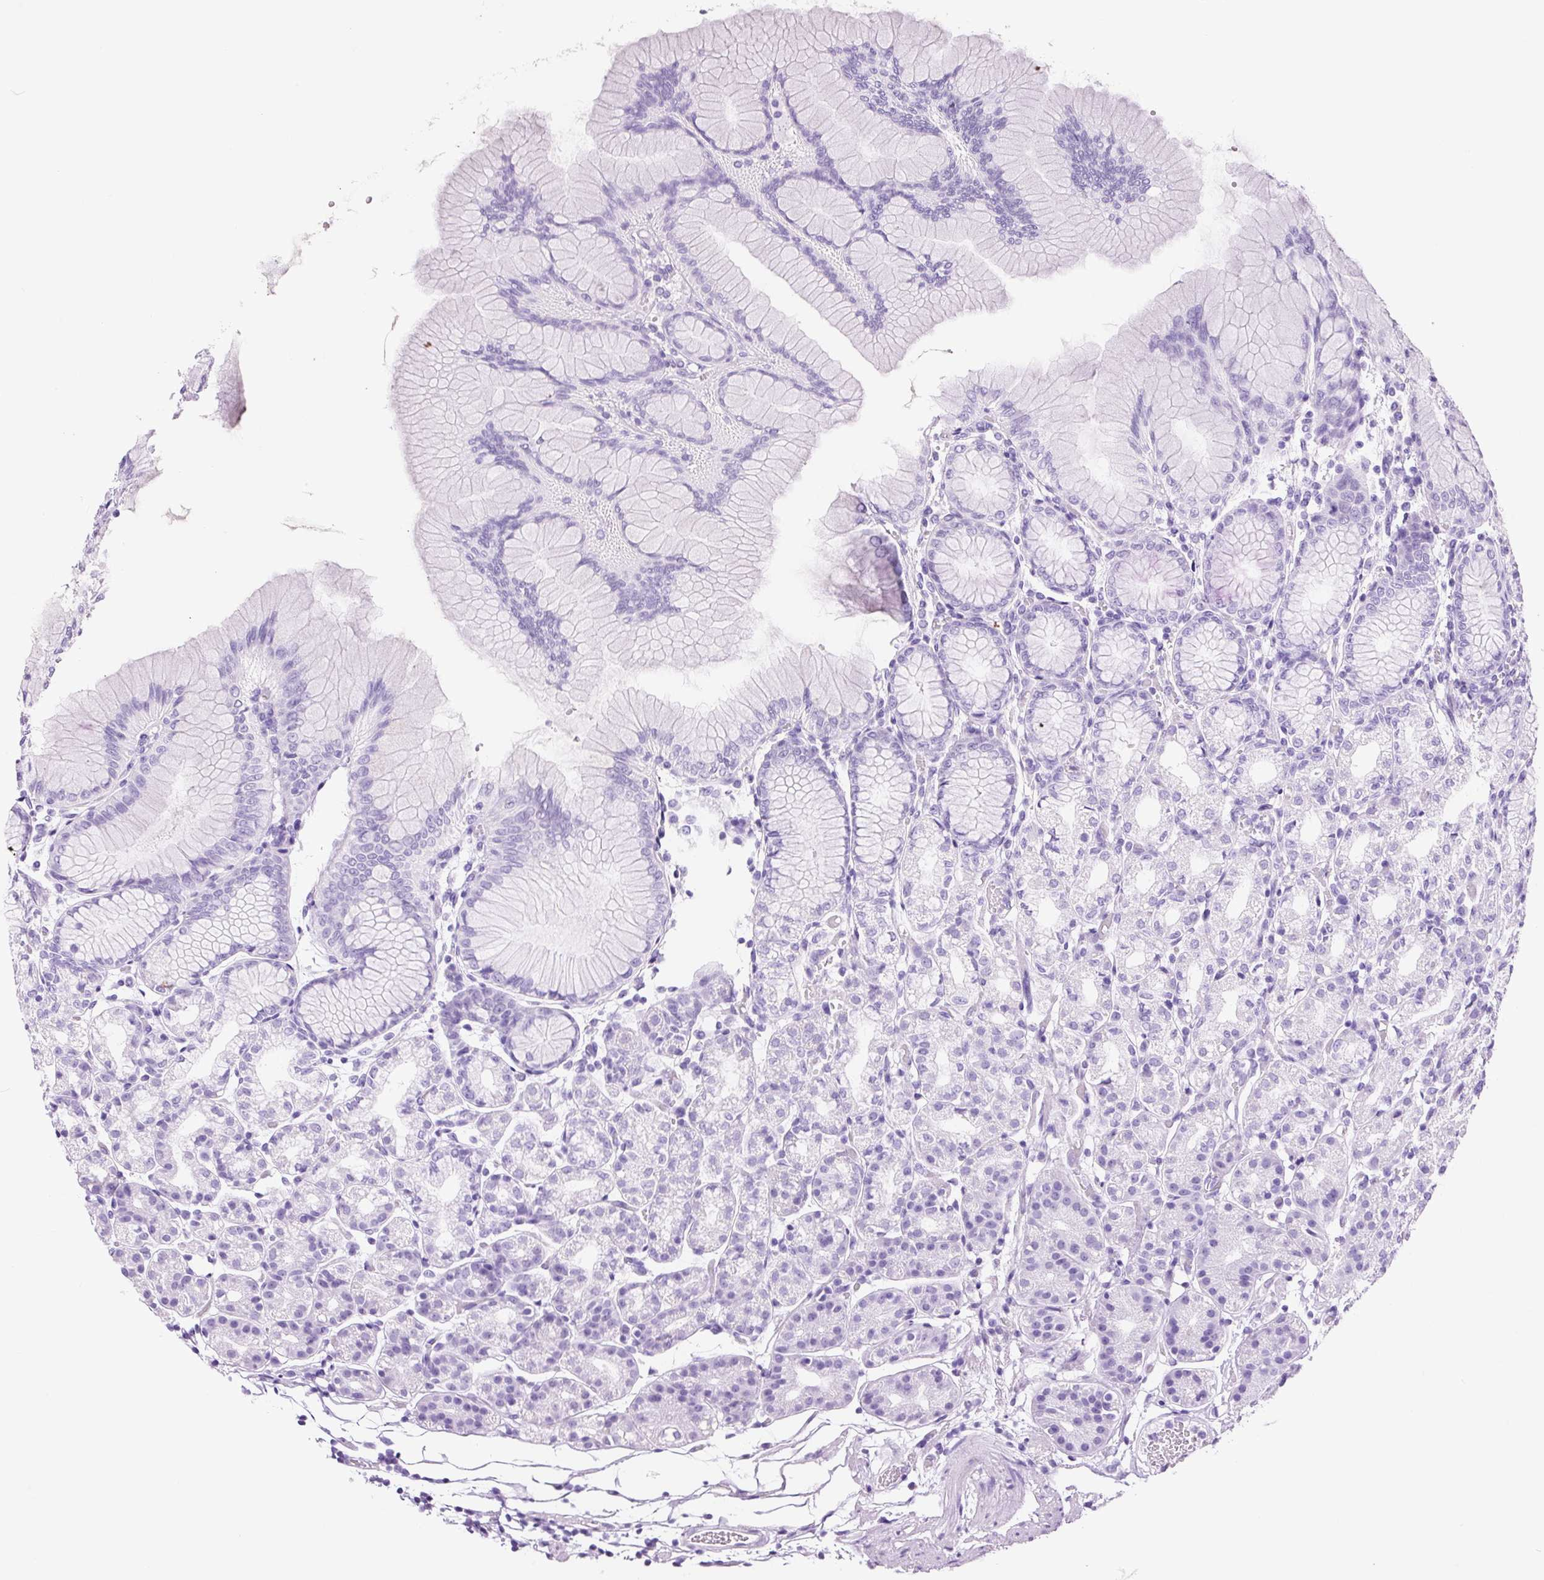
{"staining": {"intensity": "negative", "quantity": "none", "location": "none"}, "tissue": "stomach", "cell_type": "Glandular cells", "image_type": "normal", "snomed": [{"axis": "morphology", "description": "Normal tissue, NOS"}, {"axis": "topography", "description": "Stomach"}], "caption": "High power microscopy histopathology image of an IHC histopathology image of benign stomach, revealing no significant positivity in glandular cells.", "gene": "ADSS1", "patient": {"sex": "female", "age": 57}}